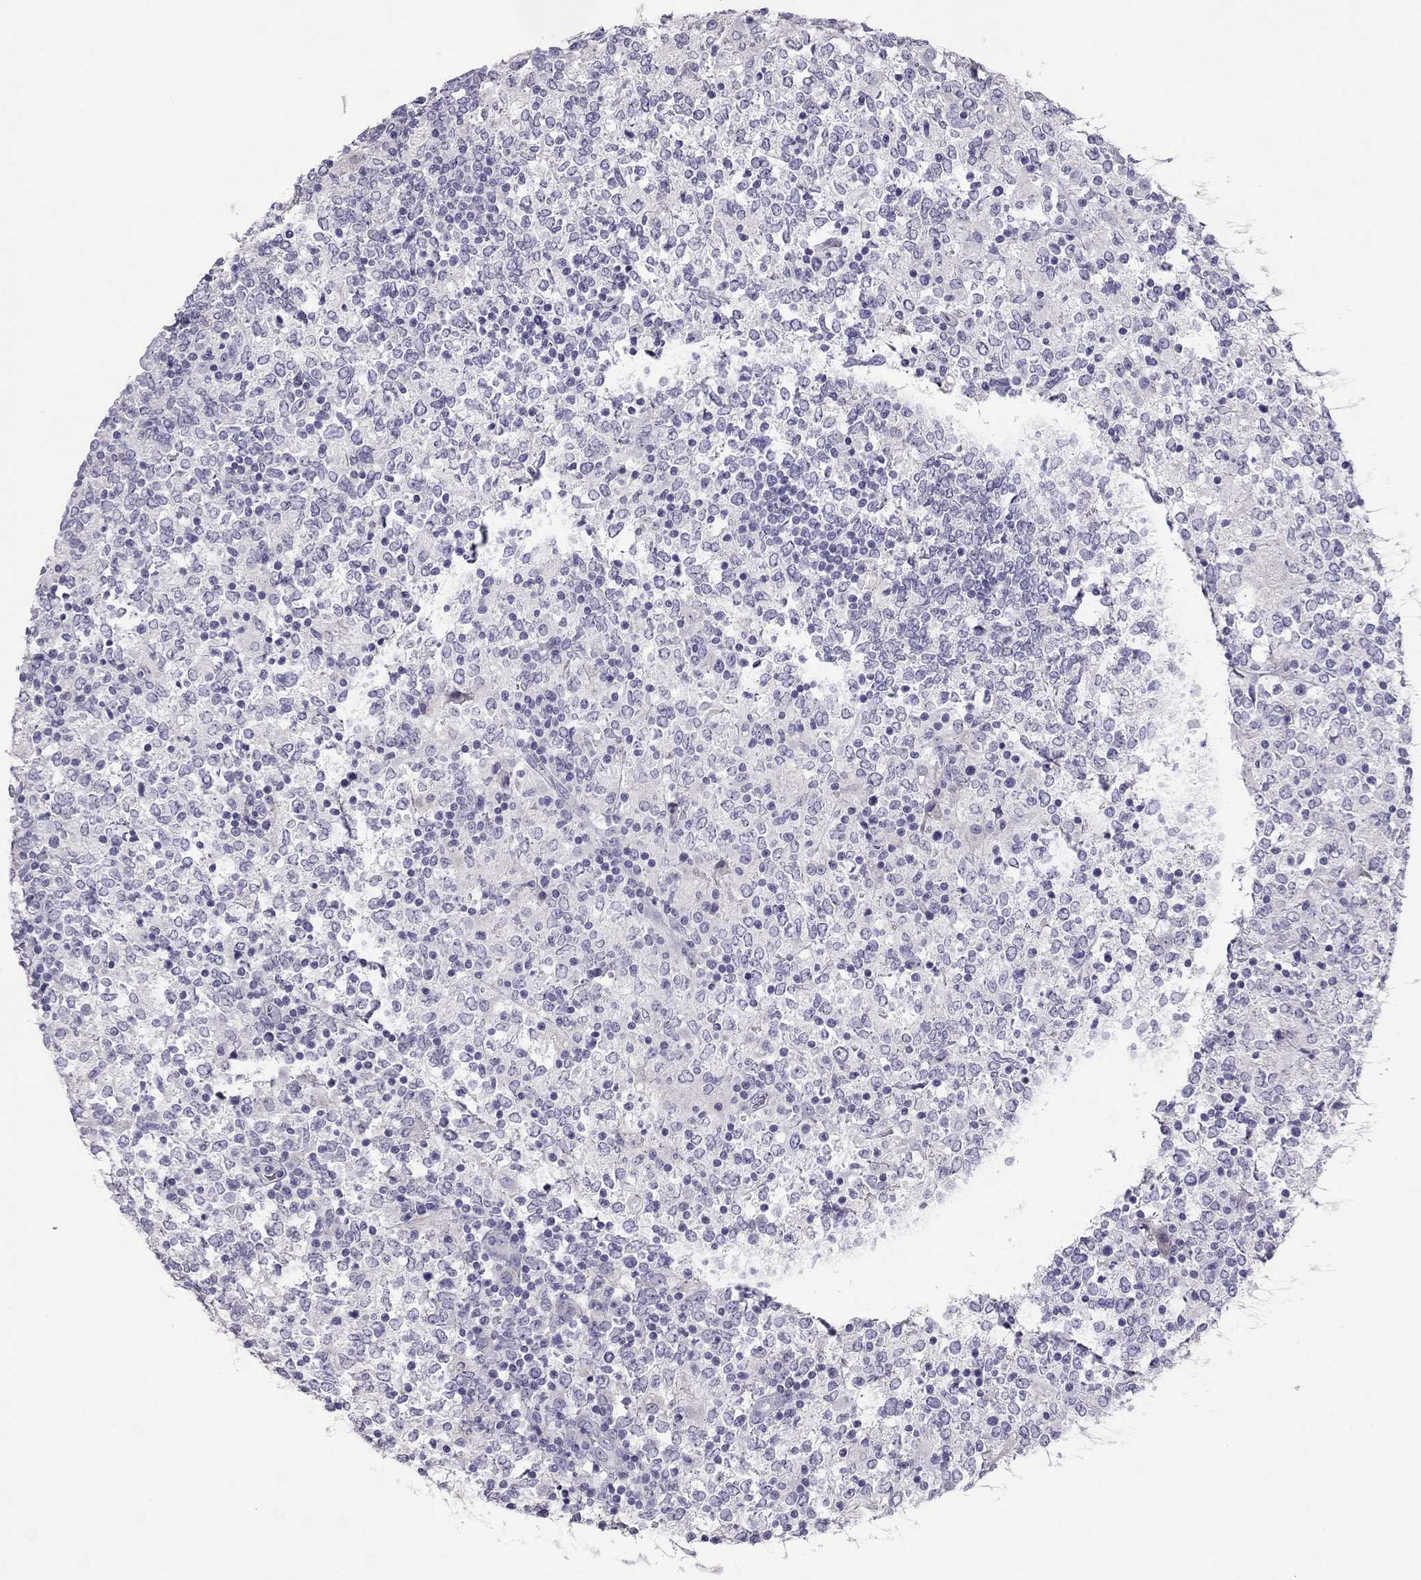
{"staining": {"intensity": "negative", "quantity": "none", "location": "none"}, "tissue": "lymphoma", "cell_type": "Tumor cells", "image_type": "cancer", "snomed": [{"axis": "morphology", "description": "Malignant lymphoma, non-Hodgkin's type, High grade"}, {"axis": "topography", "description": "Lymph node"}], "caption": "A photomicrograph of human malignant lymphoma, non-Hodgkin's type (high-grade) is negative for staining in tumor cells.", "gene": "RGS8", "patient": {"sex": "female", "age": 84}}